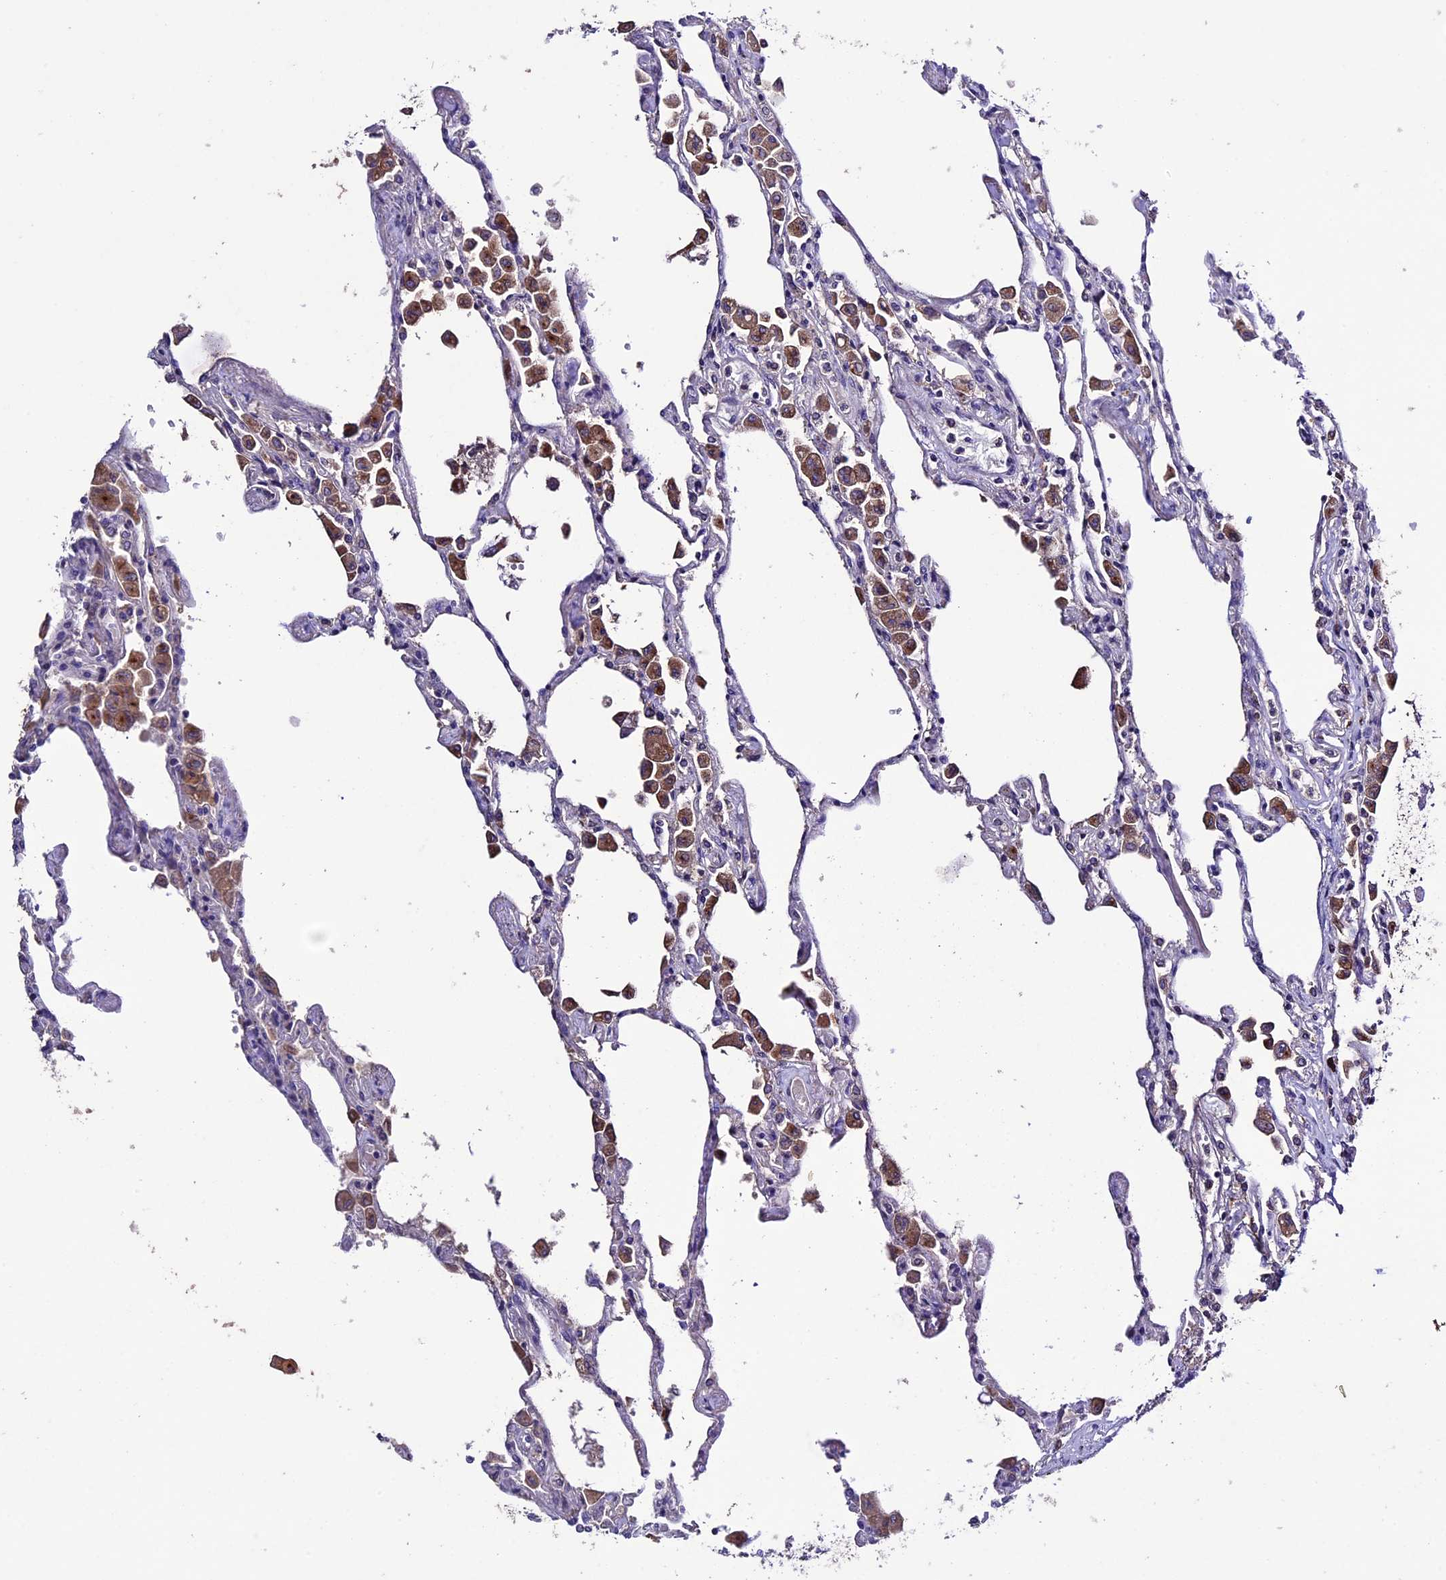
{"staining": {"intensity": "negative", "quantity": "none", "location": "none"}, "tissue": "lung", "cell_type": "Alveolar cells", "image_type": "normal", "snomed": [{"axis": "morphology", "description": "Normal tissue, NOS"}, {"axis": "topography", "description": "Bronchus"}, {"axis": "topography", "description": "Lung"}], "caption": "This histopathology image is of benign lung stained with IHC to label a protein in brown with the nuclei are counter-stained blue. There is no positivity in alveolar cells. (DAB immunohistochemistry with hematoxylin counter stain).", "gene": "DIS3L", "patient": {"sex": "female", "age": 49}}